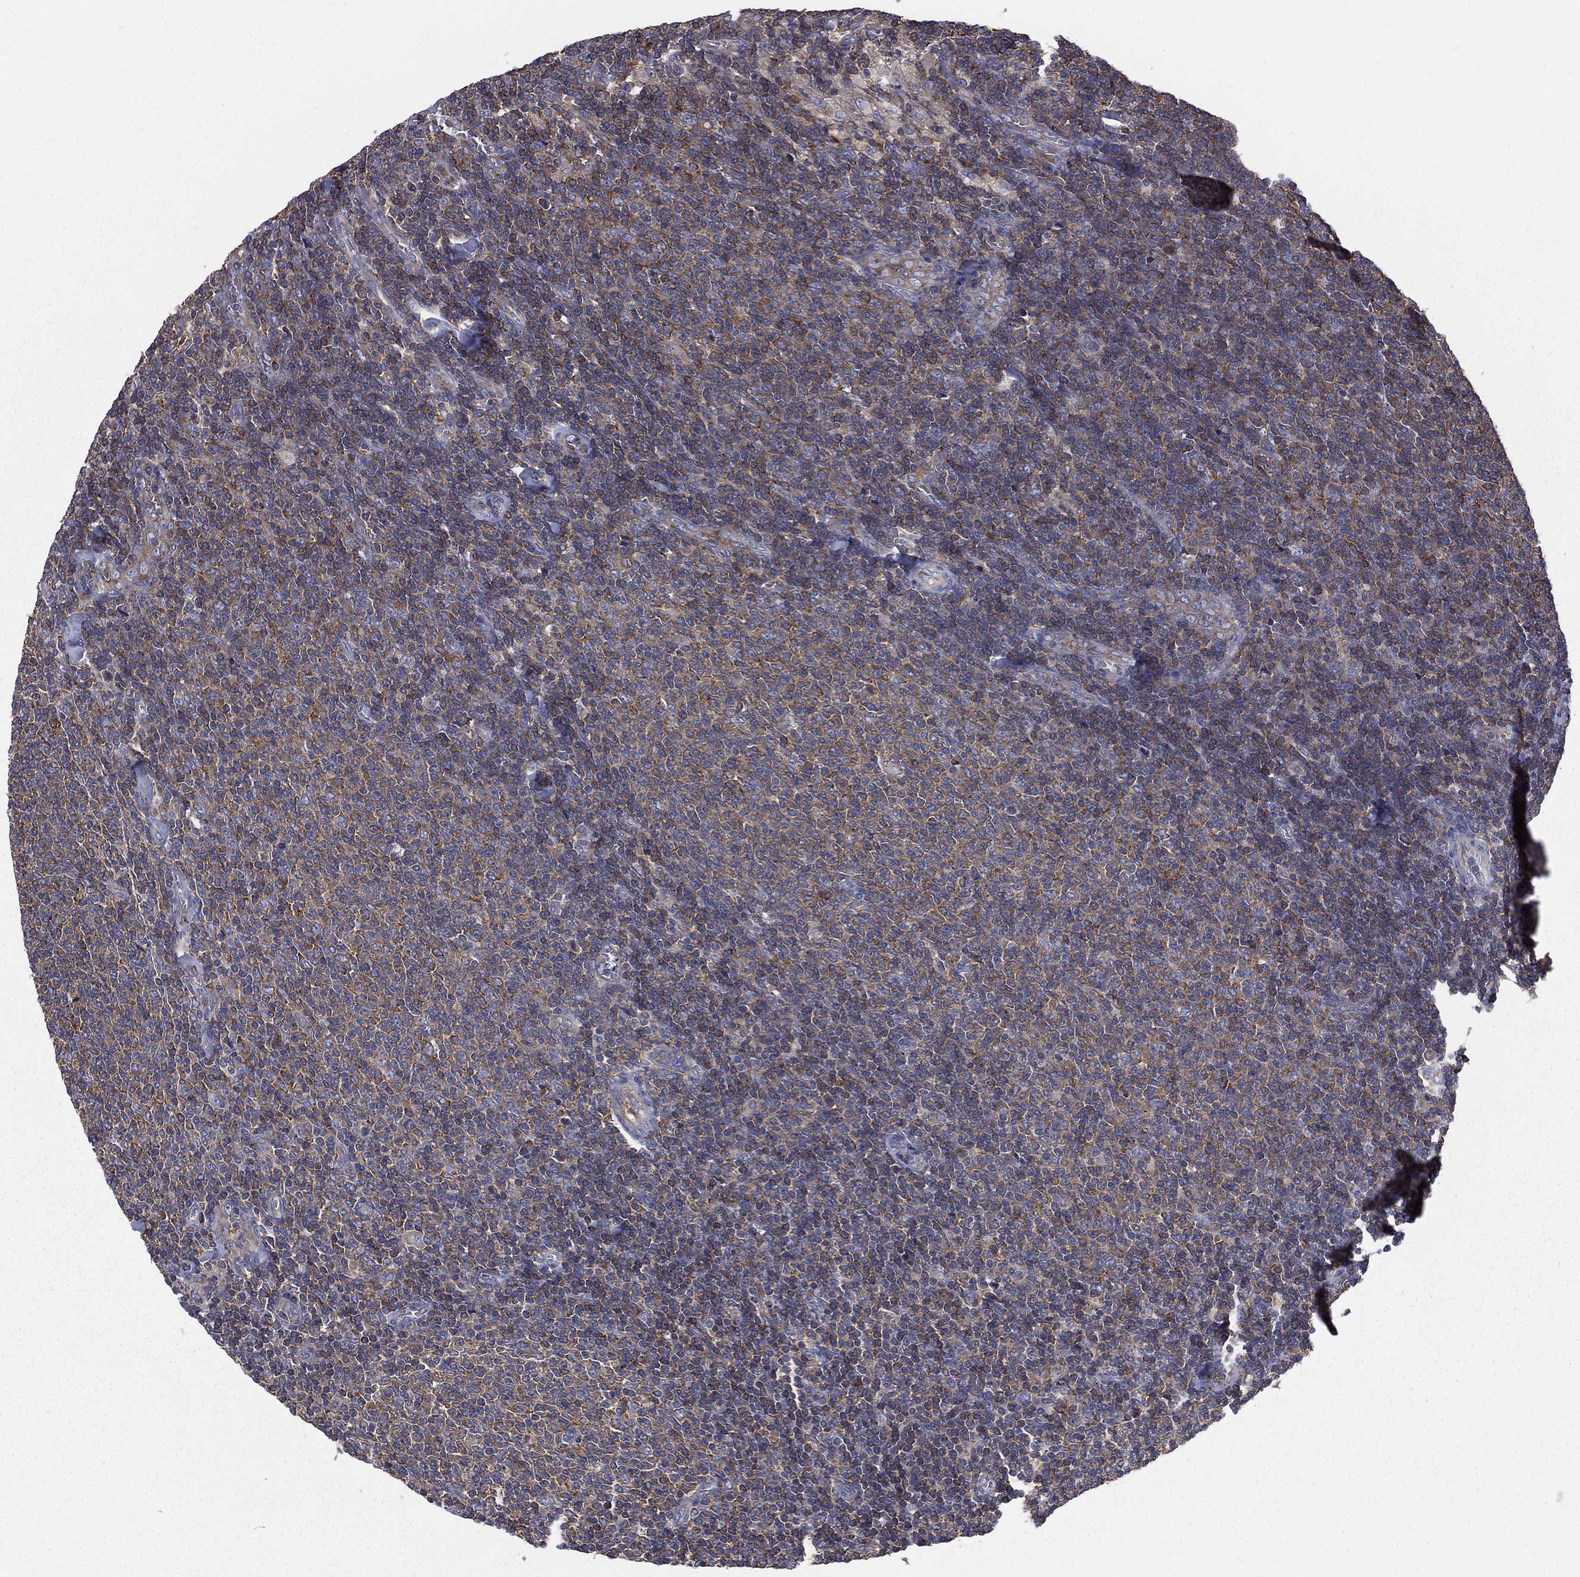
{"staining": {"intensity": "moderate", "quantity": "25%-75%", "location": "cytoplasmic/membranous"}, "tissue": "lymphoma", "cell_type": "Tumor cells", "image_type": "cancer", "snomed": [{"axis": "morphology", "description": "Malignant lymphoma, non-Hodgkin's type, Low grade"}, {"axis": "topography", "description": "Lymph node"}], "caption": "Moderate cytoplasmic/membranous protein positivity is present in approximately 25%-75% of tumor cells in lymphoma.", "gene": "FARSA", "patient": {"sex": "male", "age": 52}}